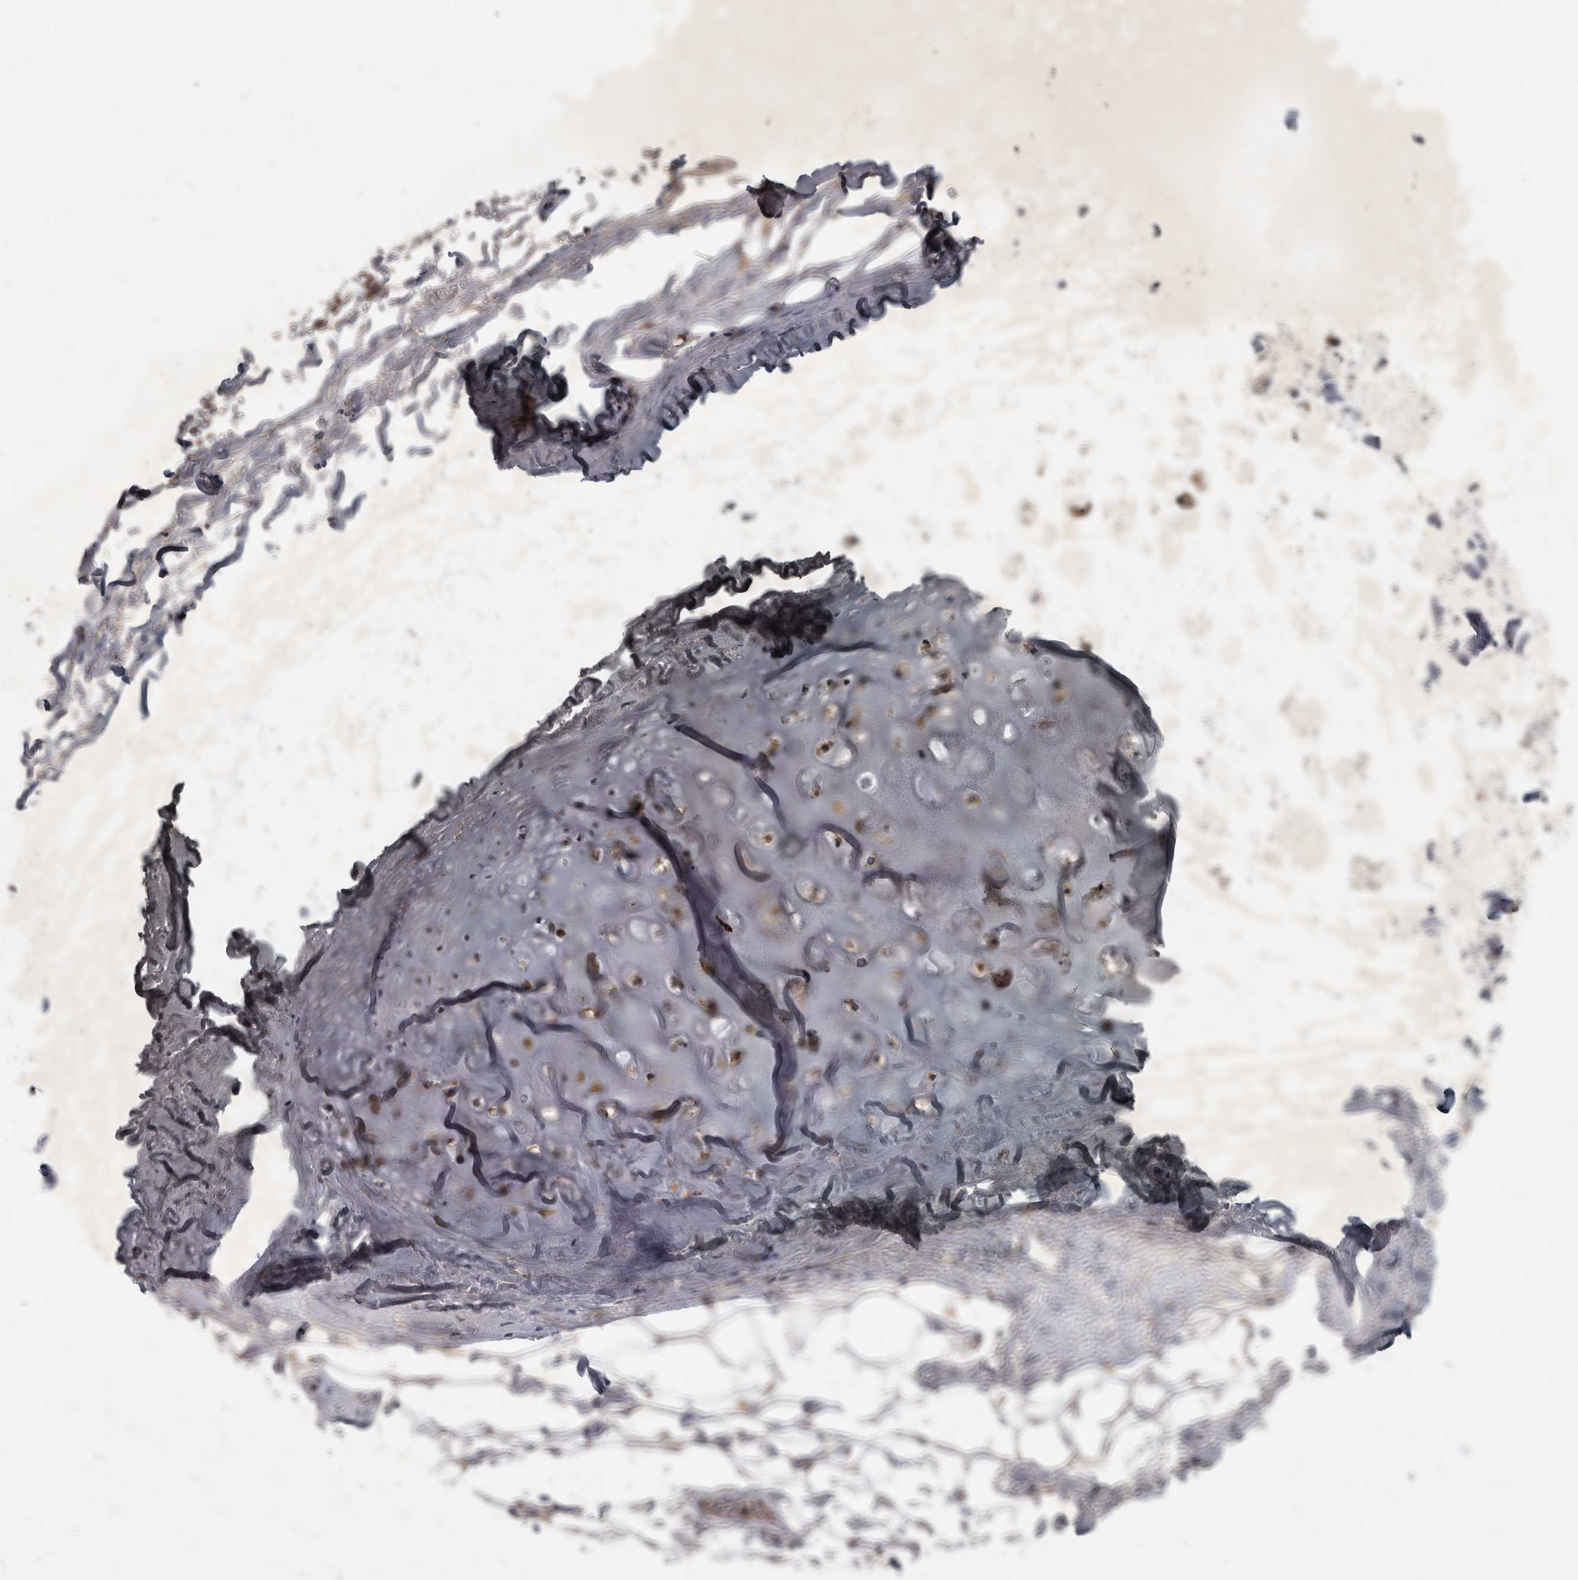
{"staining": {"intensity": "negative", "quantity": "none", "location": "none"}, "tissue": "adipose tissue", "cell_type": "Adipocytes", "image_type": "normal", "snomed": [{"axis": "morphology", "description": "Normal tissue, NOS"}, {"axis": "topography", "description": "Cartilage tissue"}], "caption": "High power microscopy image of an immunohistochemistry (IHC) micrograph of benign adipose tissue, revealing no significant expression in adipocytes. (Immunohistochemistry (ihc), brightfield microscopy, high magnification).", "gene": "PPP1R3C", "patient": {"sex": "female", "age": 63}}